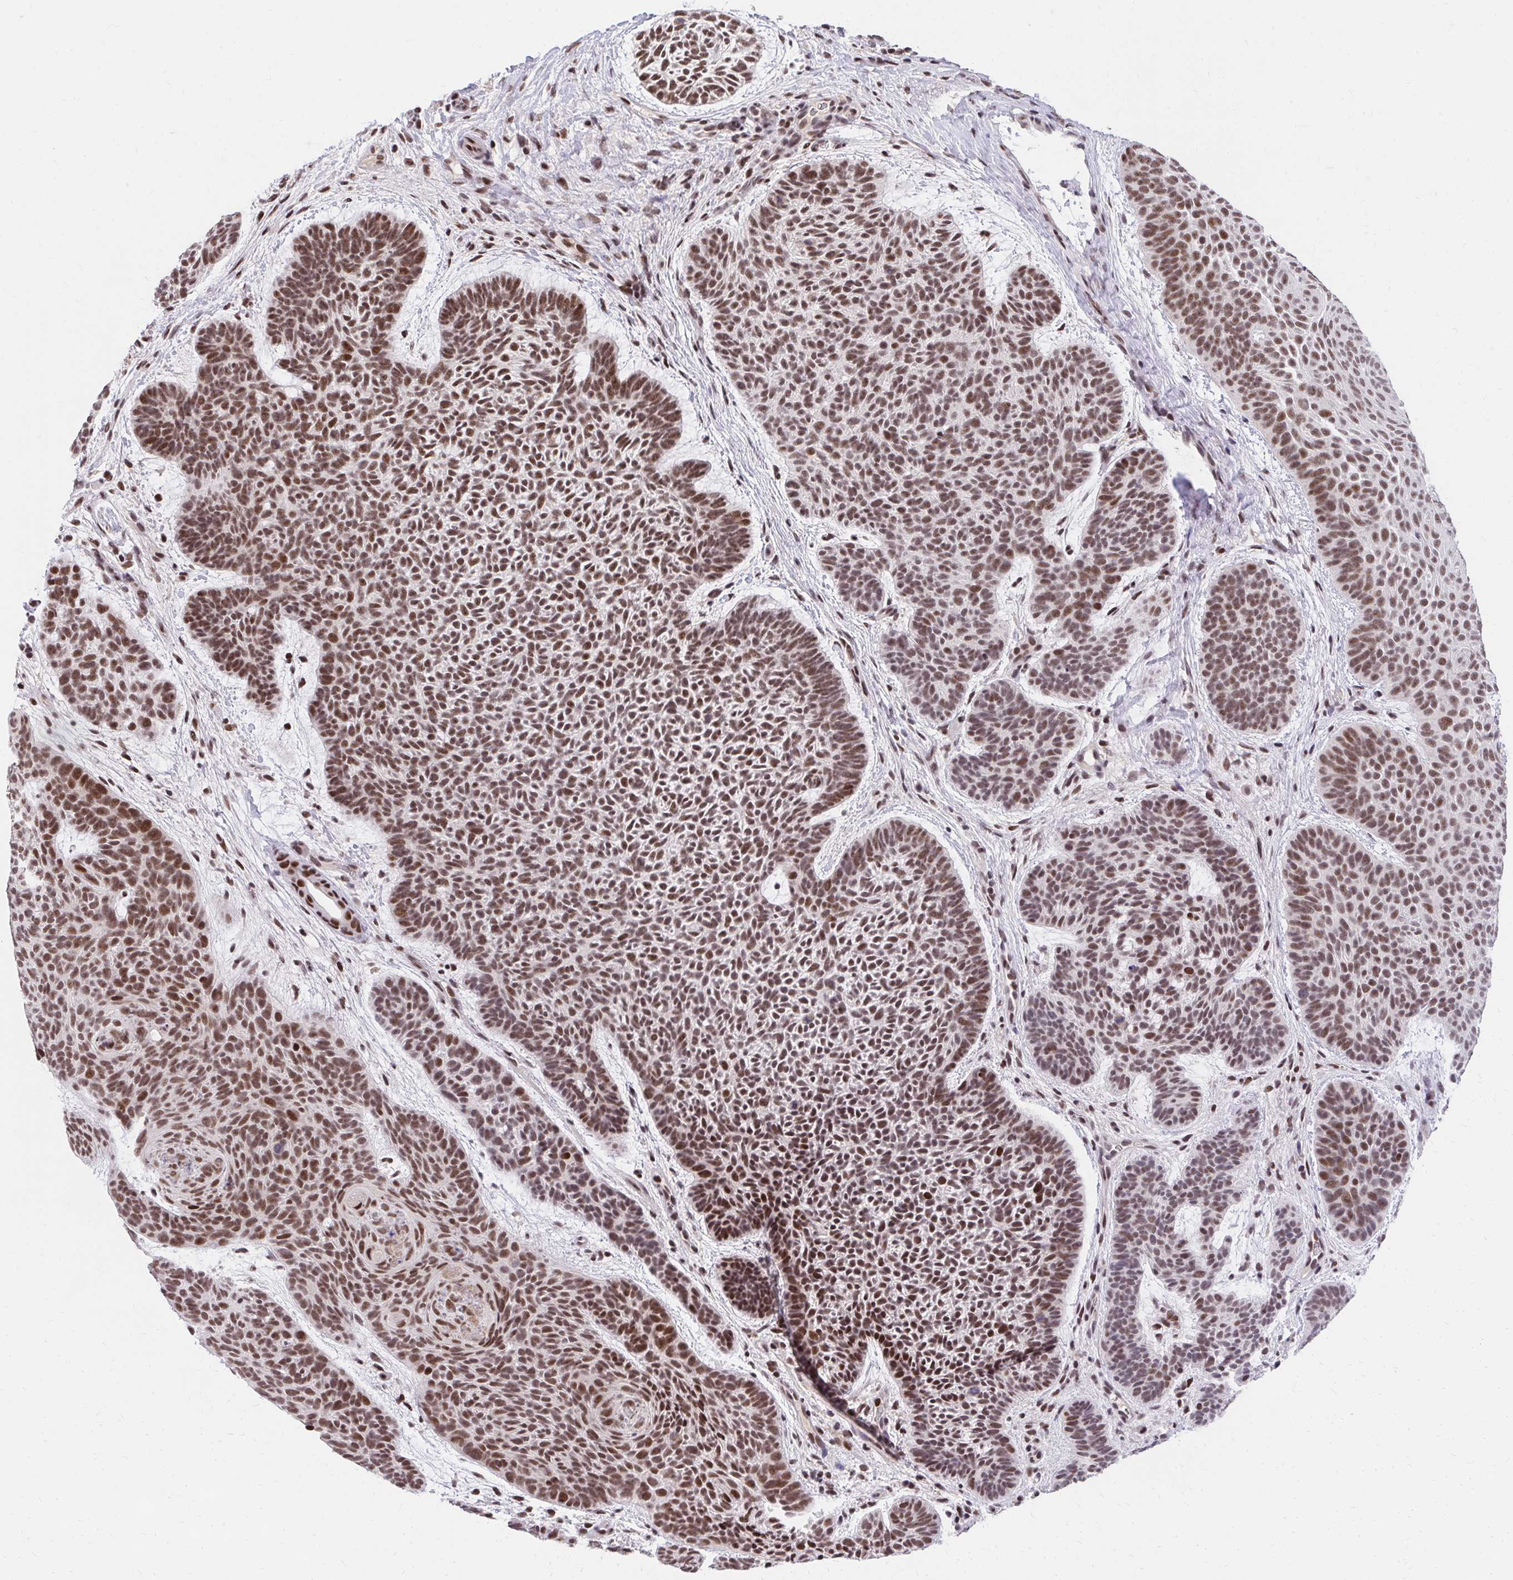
{"staining": {"intensity": "moderate", "quantity": ">75%", "location": "nuclear"}, "tissue": "skin cancer", "cell_type": "Tumor cells", "image_type": "cancer", "snomed": [{"axis": "morphology", "description": "Basal cell carcinoma"}, {"axis": "topography", "description": "Skin"}, {"axis": "topography", "description": "Skin of face"}], "caption": "Skin cancer stained with a protein marker demonstrates moderate staining in tumor cells.", "gene": "SYNE4", "patient": {"sex": "male", "age": 73}}